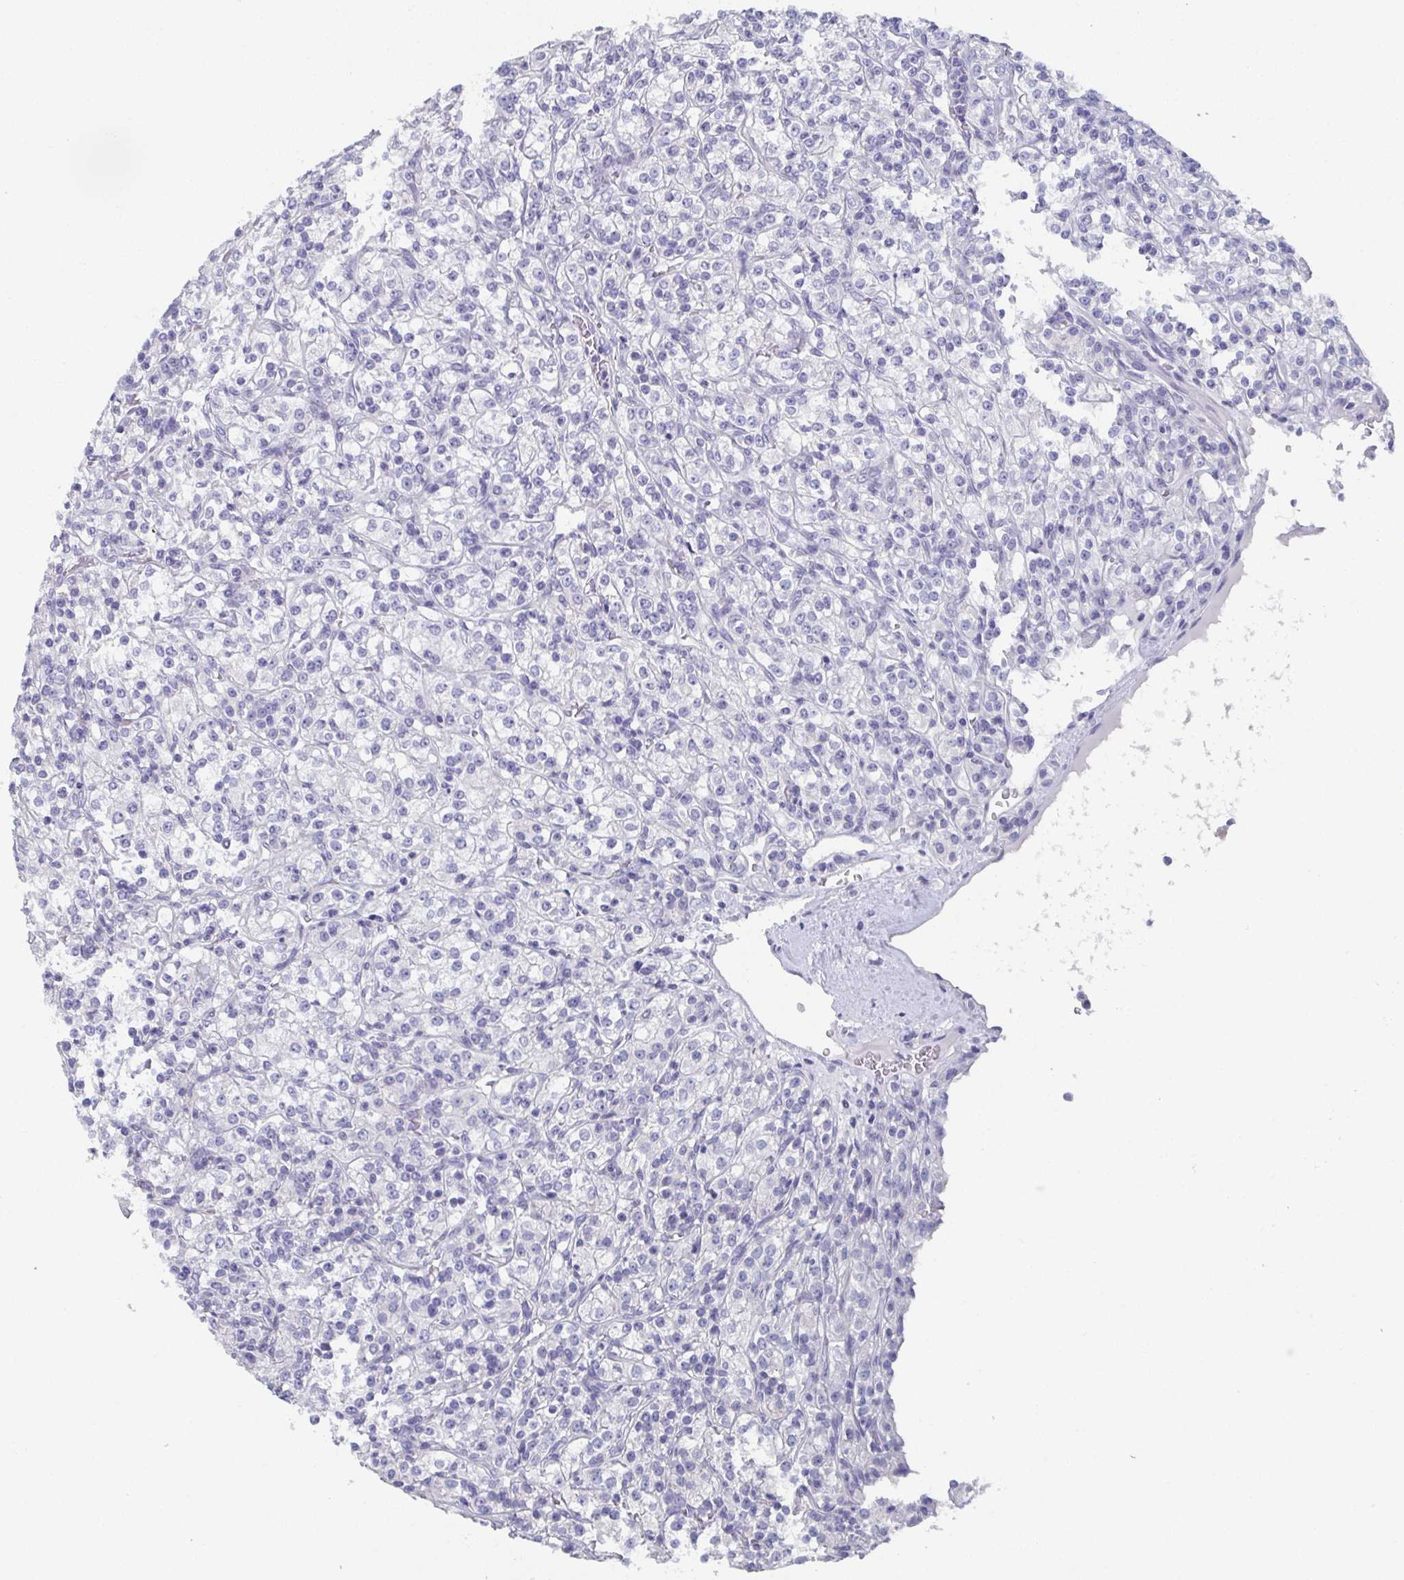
{"staining": {"intensity": "negative", "quantity": "none", "location": "none"}, "tissue": "renal cancer", "cell_type": "Tumor cells", "image_type": "cancer", "snomed": [{"axis": "morphology", "description": "Adenocarcinoma, NOS"}, {"axis": "topography", "description": "Kidney"}], "caption": "This is an IHC photomicrograph of renal cancer. There is no expression in tumor cells.", "gene": "DYDC2", "patient": {"sex": "male", "age": 77}}